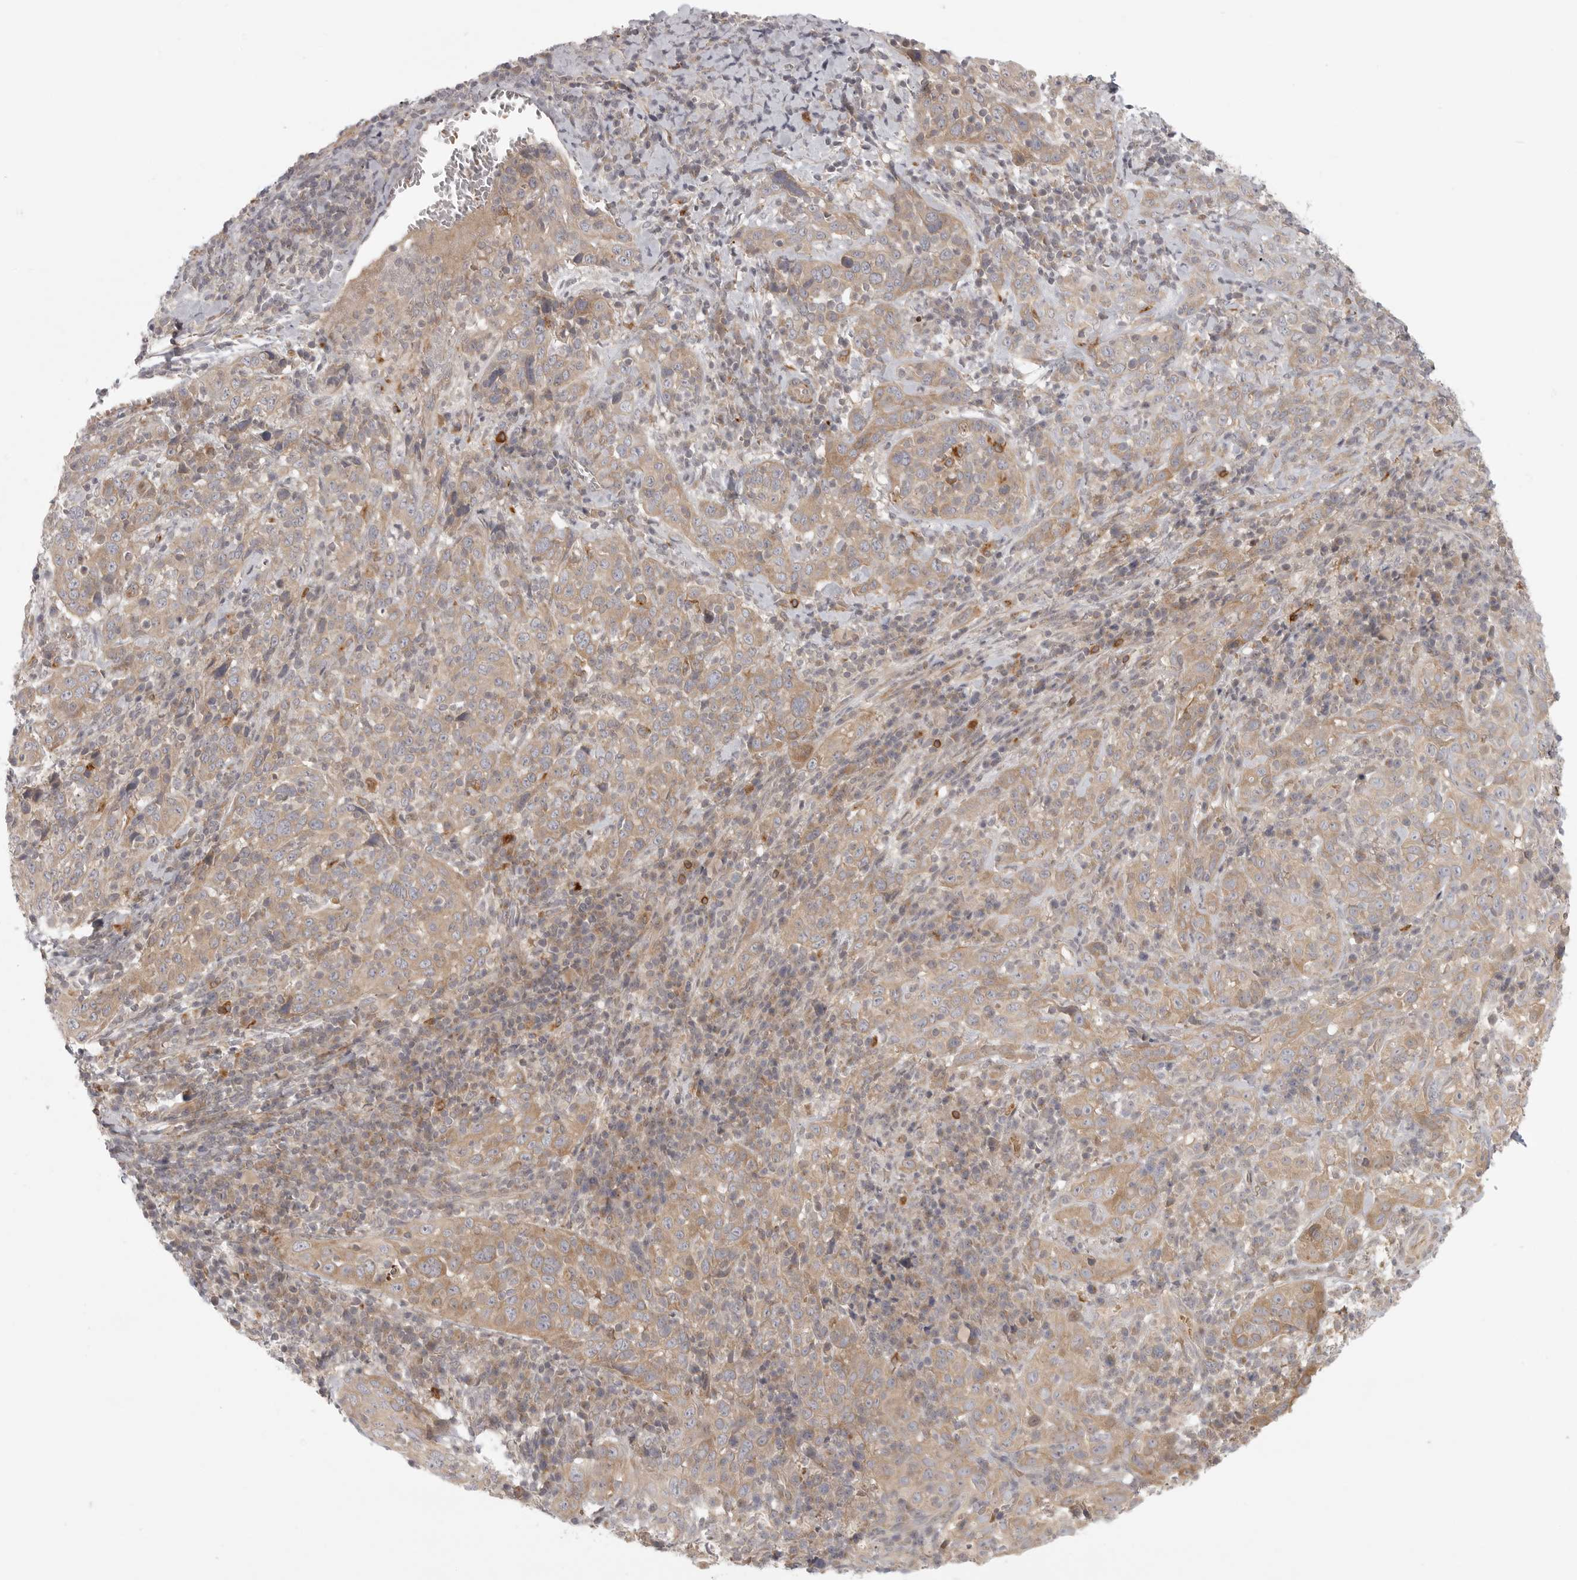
{"staining": {"intensity": "weak", "quantity": ">75%", "location": "cytoplasmic/membranous"}, "tissue": "cervical cancer", "cell_type": "Tumor cells", "image_type": "cancer", "snomed": [{"axis": "morphology", "description": "Squamous cell carcinoma, NOS"}, {"axis": "topography", "description": "Cervix"}], "caption": "This is an image of immunohistochemistry (IHC) staining of cervical squamous cell carcinoma, which shows weak staining in the cytoplasmic/membranous of tumor cells.", "gene": "CCPG1", "patient": {"sex": "female", "age": 46}}